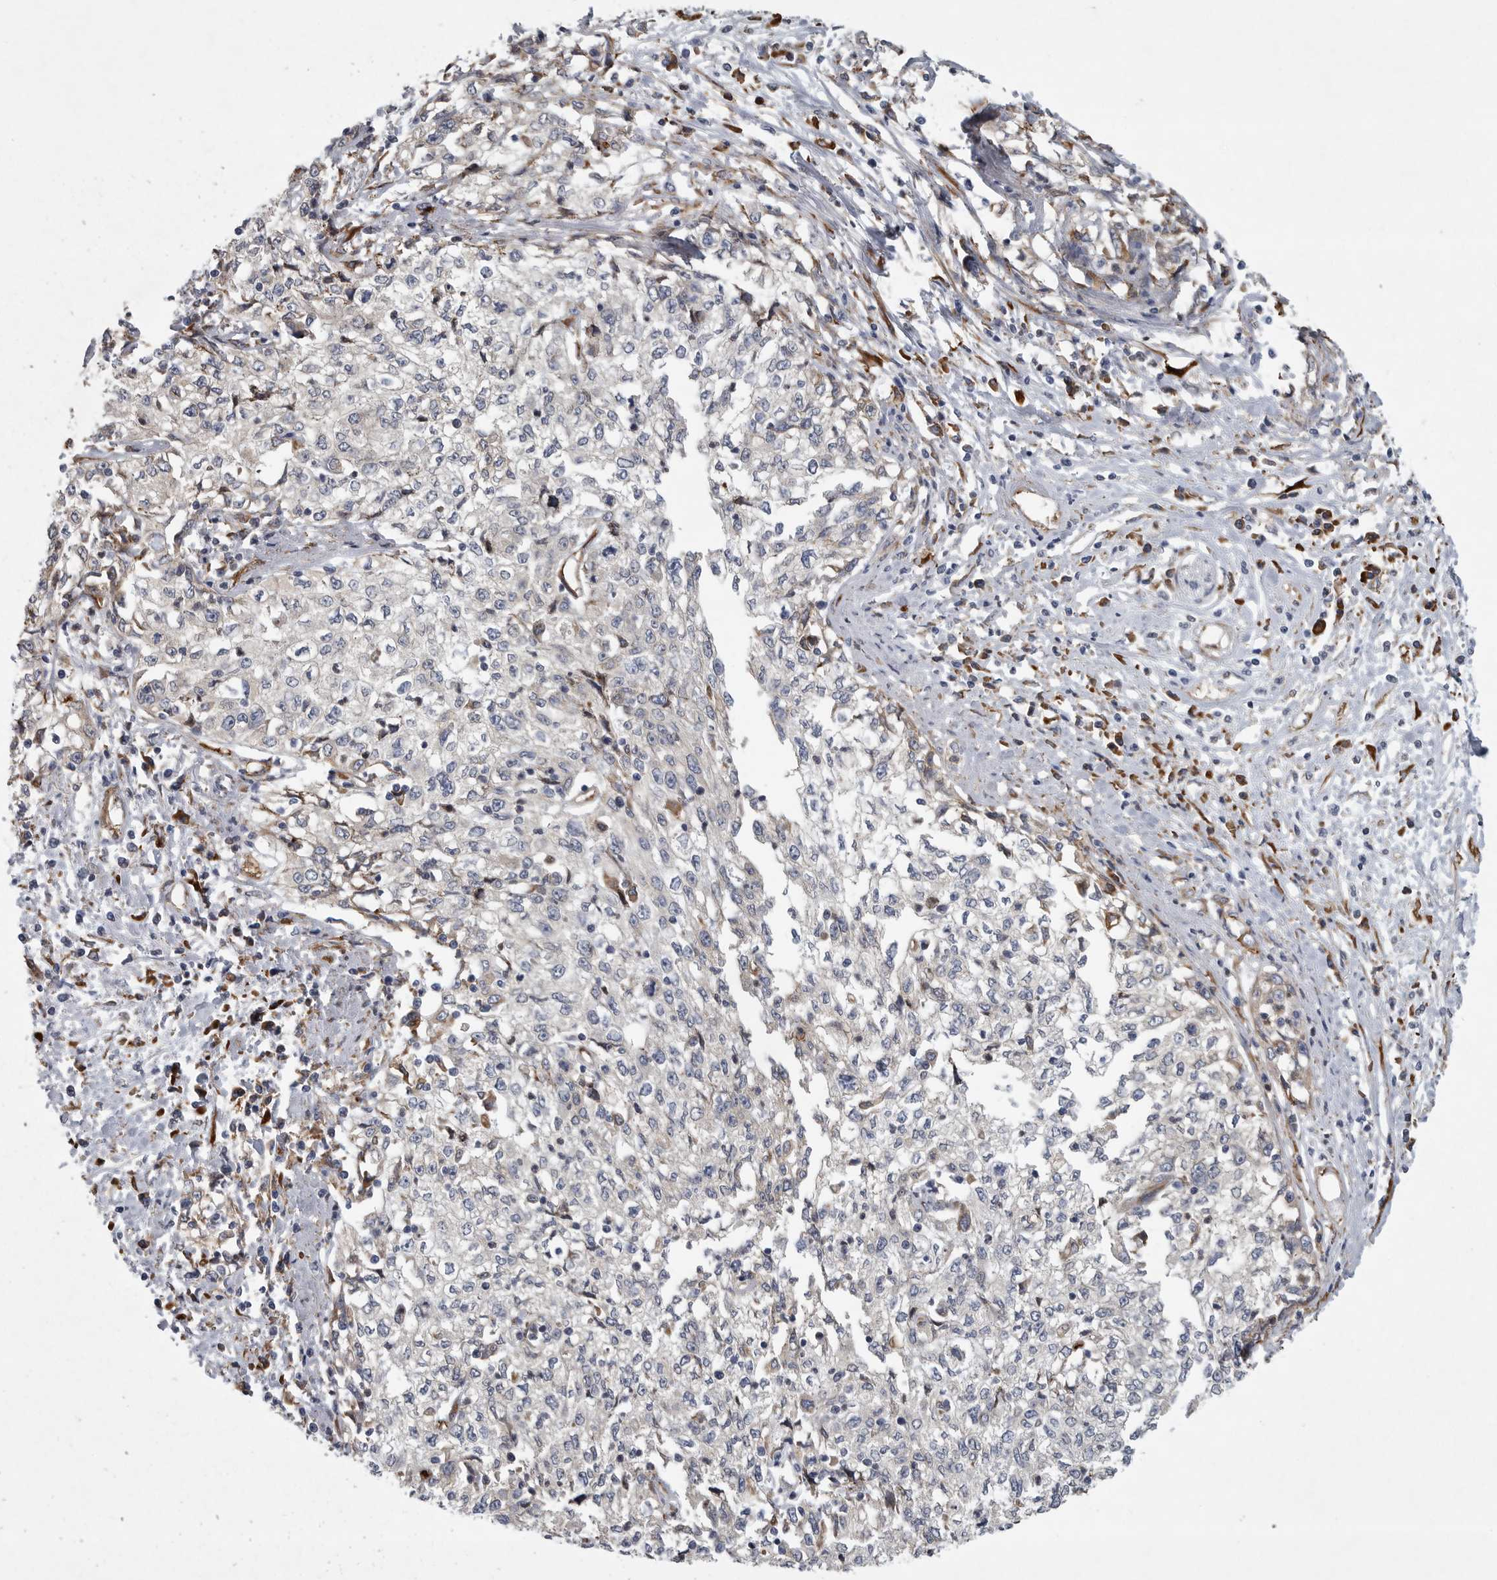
{"staining": {"intensity": "negative", "quantity": "none", "location": "none"}, "tissue": "cervical cancer", "cell_type": "Tumor cells", "image_type": "cancer", "snomed": [{"axis": "morphology", "description": "Squamous cell carcinoma, NOS"}, {"axis": "topography", "description": "Cervix"}], "caption": "IHC of human cervical squamous cell carcinoma reveals no staining in tumor cells.", "gene": "MINPP1", "patient": {"sex": "female", "age": 57}}